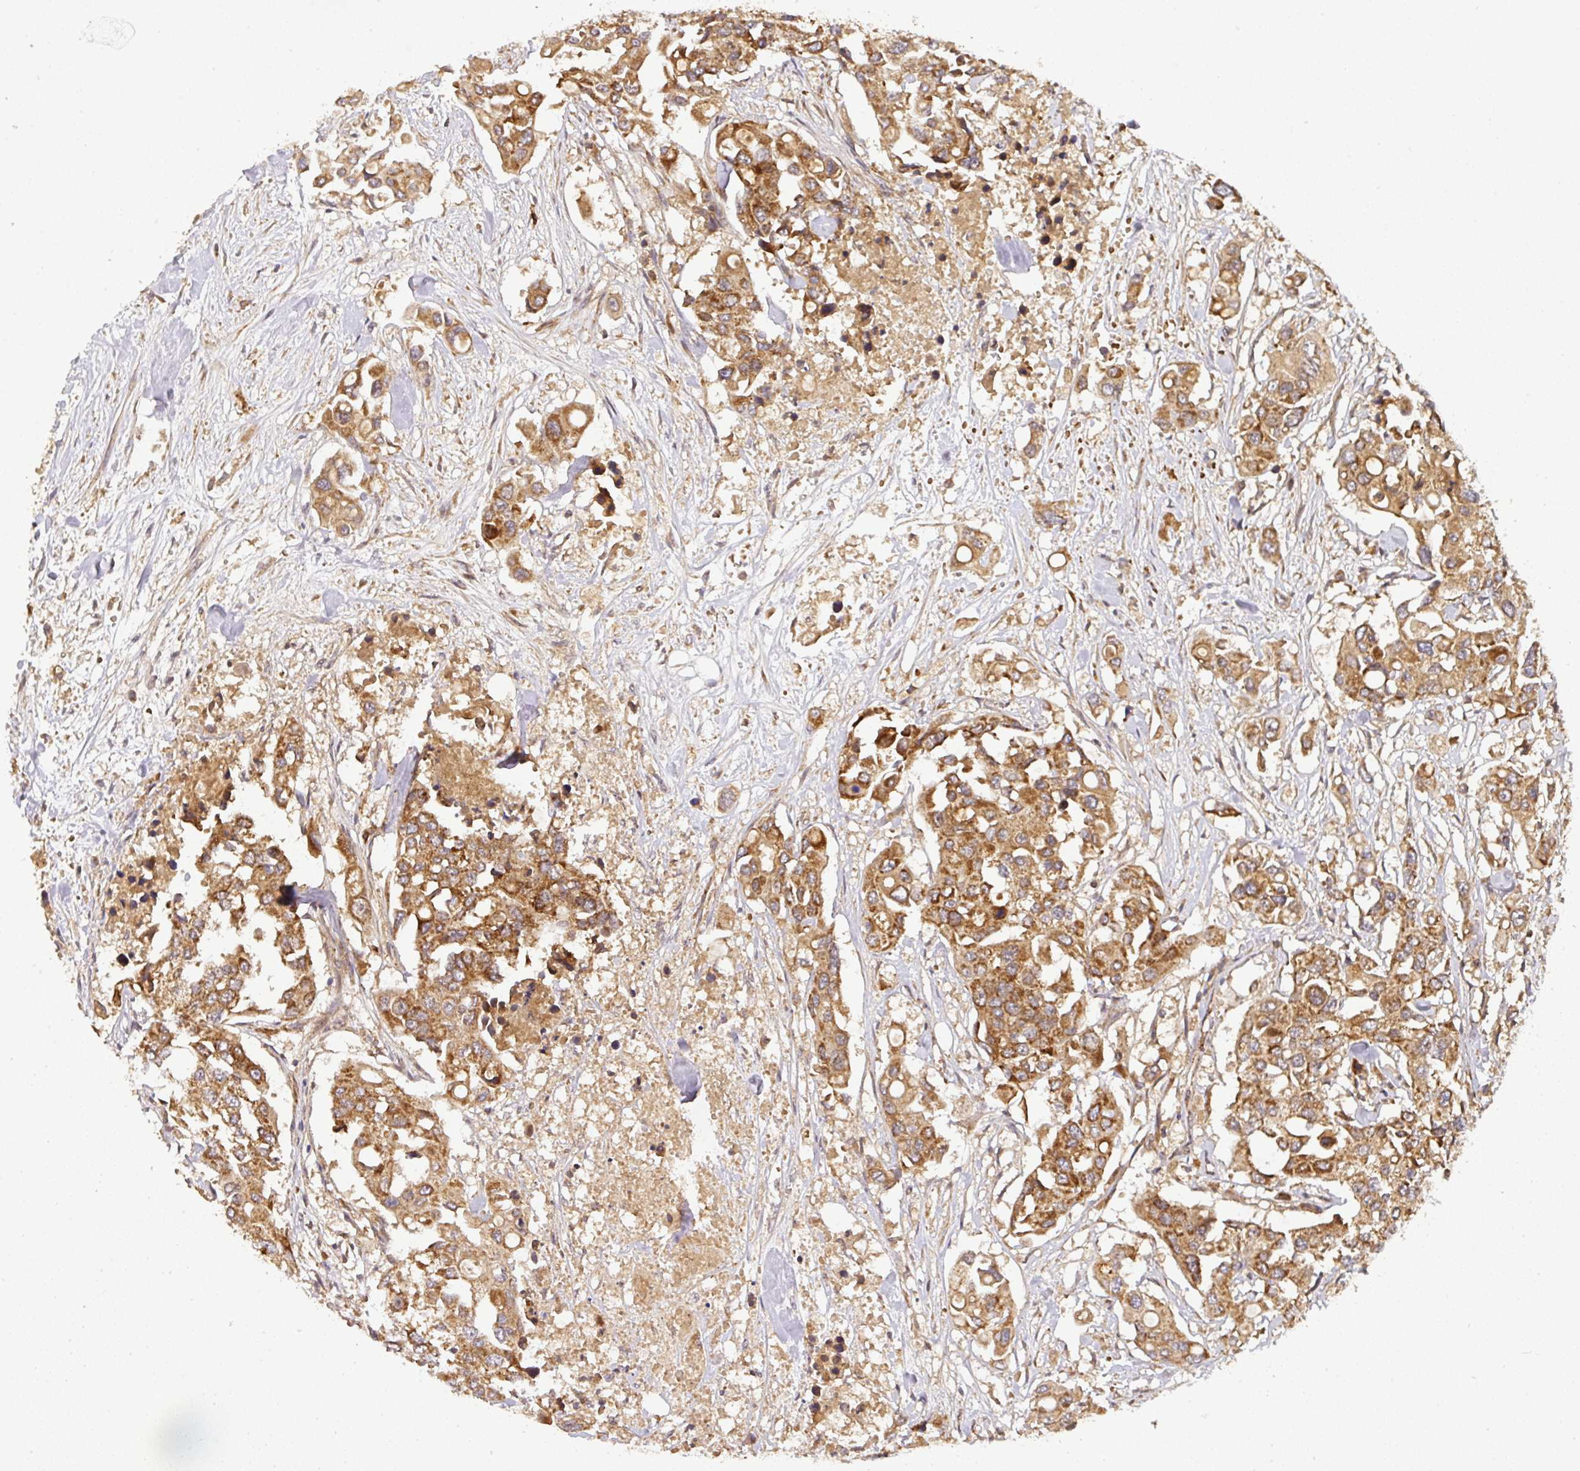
{"staining": {"intensity": "moderate", "quantity": ">75%", "location": "cytoplasmic/membranous"}, "tissue": "colorectal cancer", "cell_type": "Tumor cells", "image_type": "cancer", "snomed": [{"axis": "morphology", "description": "Adenocarcinoma, NOS"}, {"axis": "topography", "description": "Colon"}], "caption": "About >75% of tumor cells in colorectal adenocarcinoma display moderate cytoplasmic/membranous protein staining as visualized by brown immunohistochemical staining.", "gene": "MALSU1", "patient": {"sex": "male", "age": 77}}